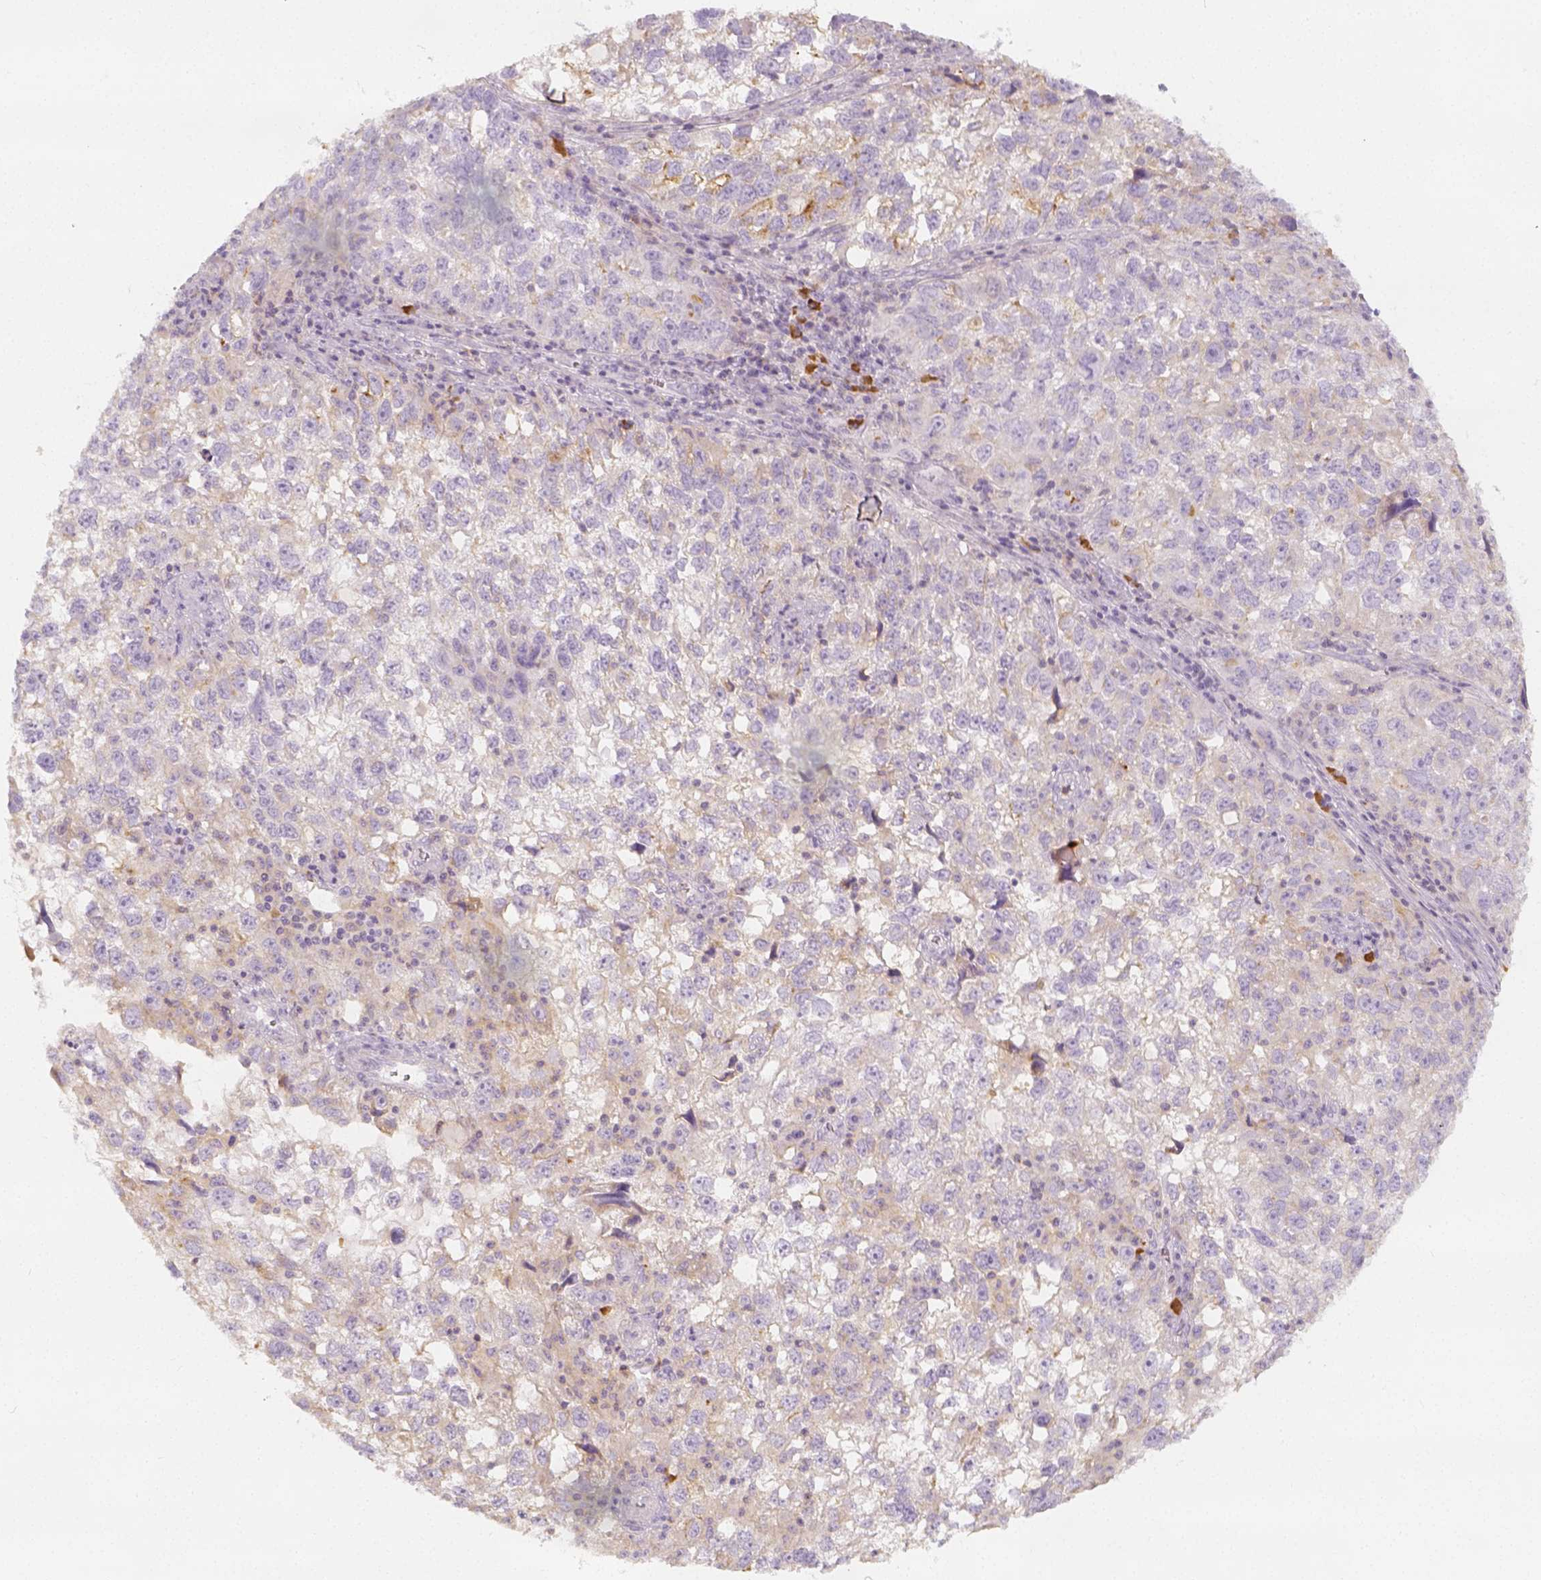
{"staining": {"intensity": "weak", "quantity": "25%-75%", "location": "cytoplasmic/membranous"}, "tissue": "cervical cancer", "cell_type": "Tumor cells", "image_type": "cancer", "snomed": [{"axis": "morphology", "description": "Squamous cell carcinoma, NOS"}, {"axis": "topography", "description": "Cervix"}], "caption": "The immunohistochemical stain highlights weak cytoplasmic/membranous expression in tumor cells of cervical cancer (squamous cell carcinoma) tissue. The protein is stained brown, and the nuclei are stained in blue (DAB IHC with brightfield microscopy, high magnification).", "gene": "PTPRJ", "patient": {"sex": "female", "age": 55}}